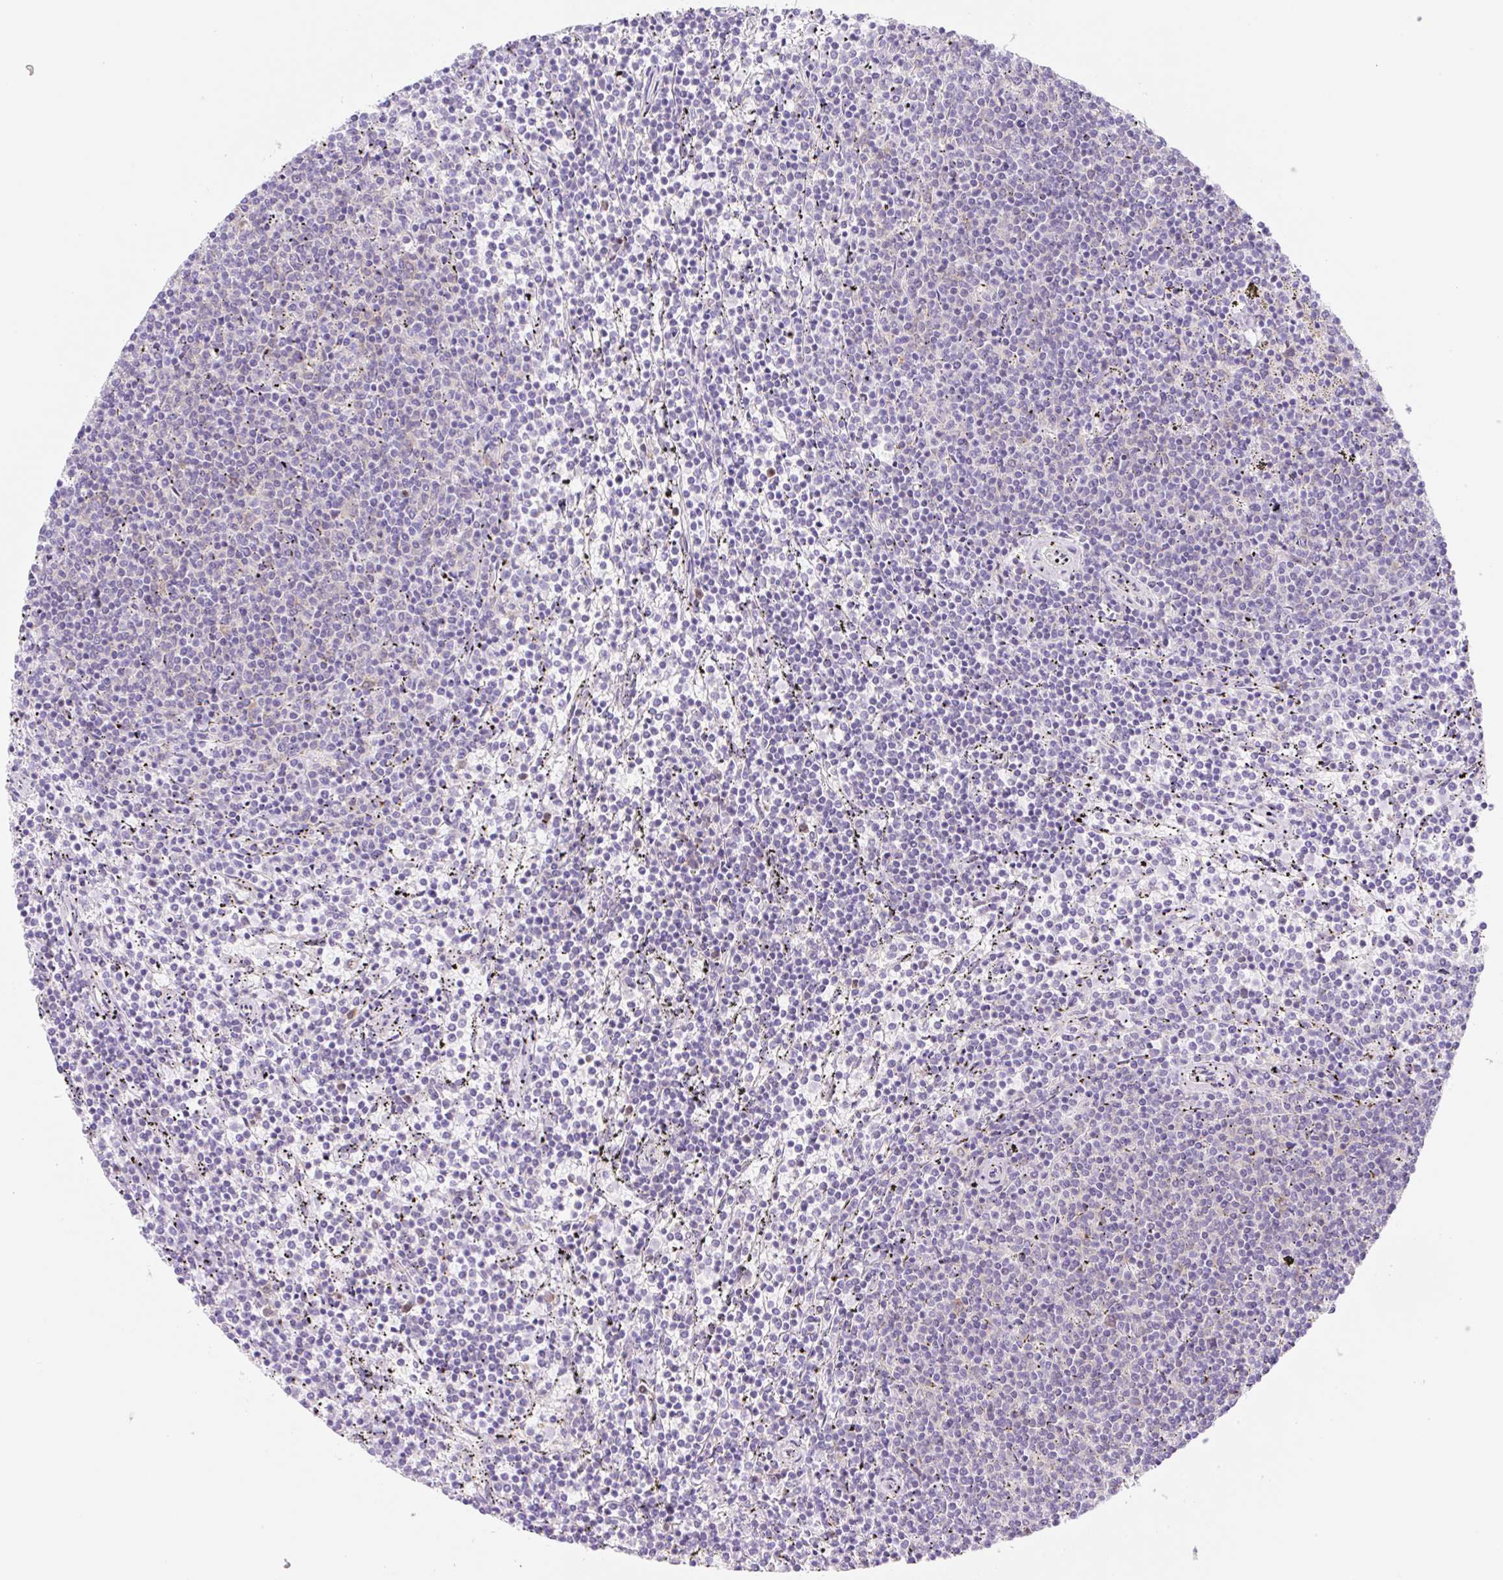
{"staining": {"intensity": "negative", "quantity": "none", "location": "none"}, "tissue": "lymphoma", "cell_type": "Tumor cells", "image_type": "cancer", "snomed": [{"axis": "morphology", "description": "Malignant lymphoma, non-Hodgkin's type, Low grade"}, {"axis": "topography", "description": "Spleen"}], "caption": "DAB (3,3'-diaminobenzidine) immunohistochemical staining of lymphoma shows no significant expression in tumor cells. (DAB IHC, high magnification).", "gene": "TBPL2", "patient": {"sex": "female", "age": 50}}